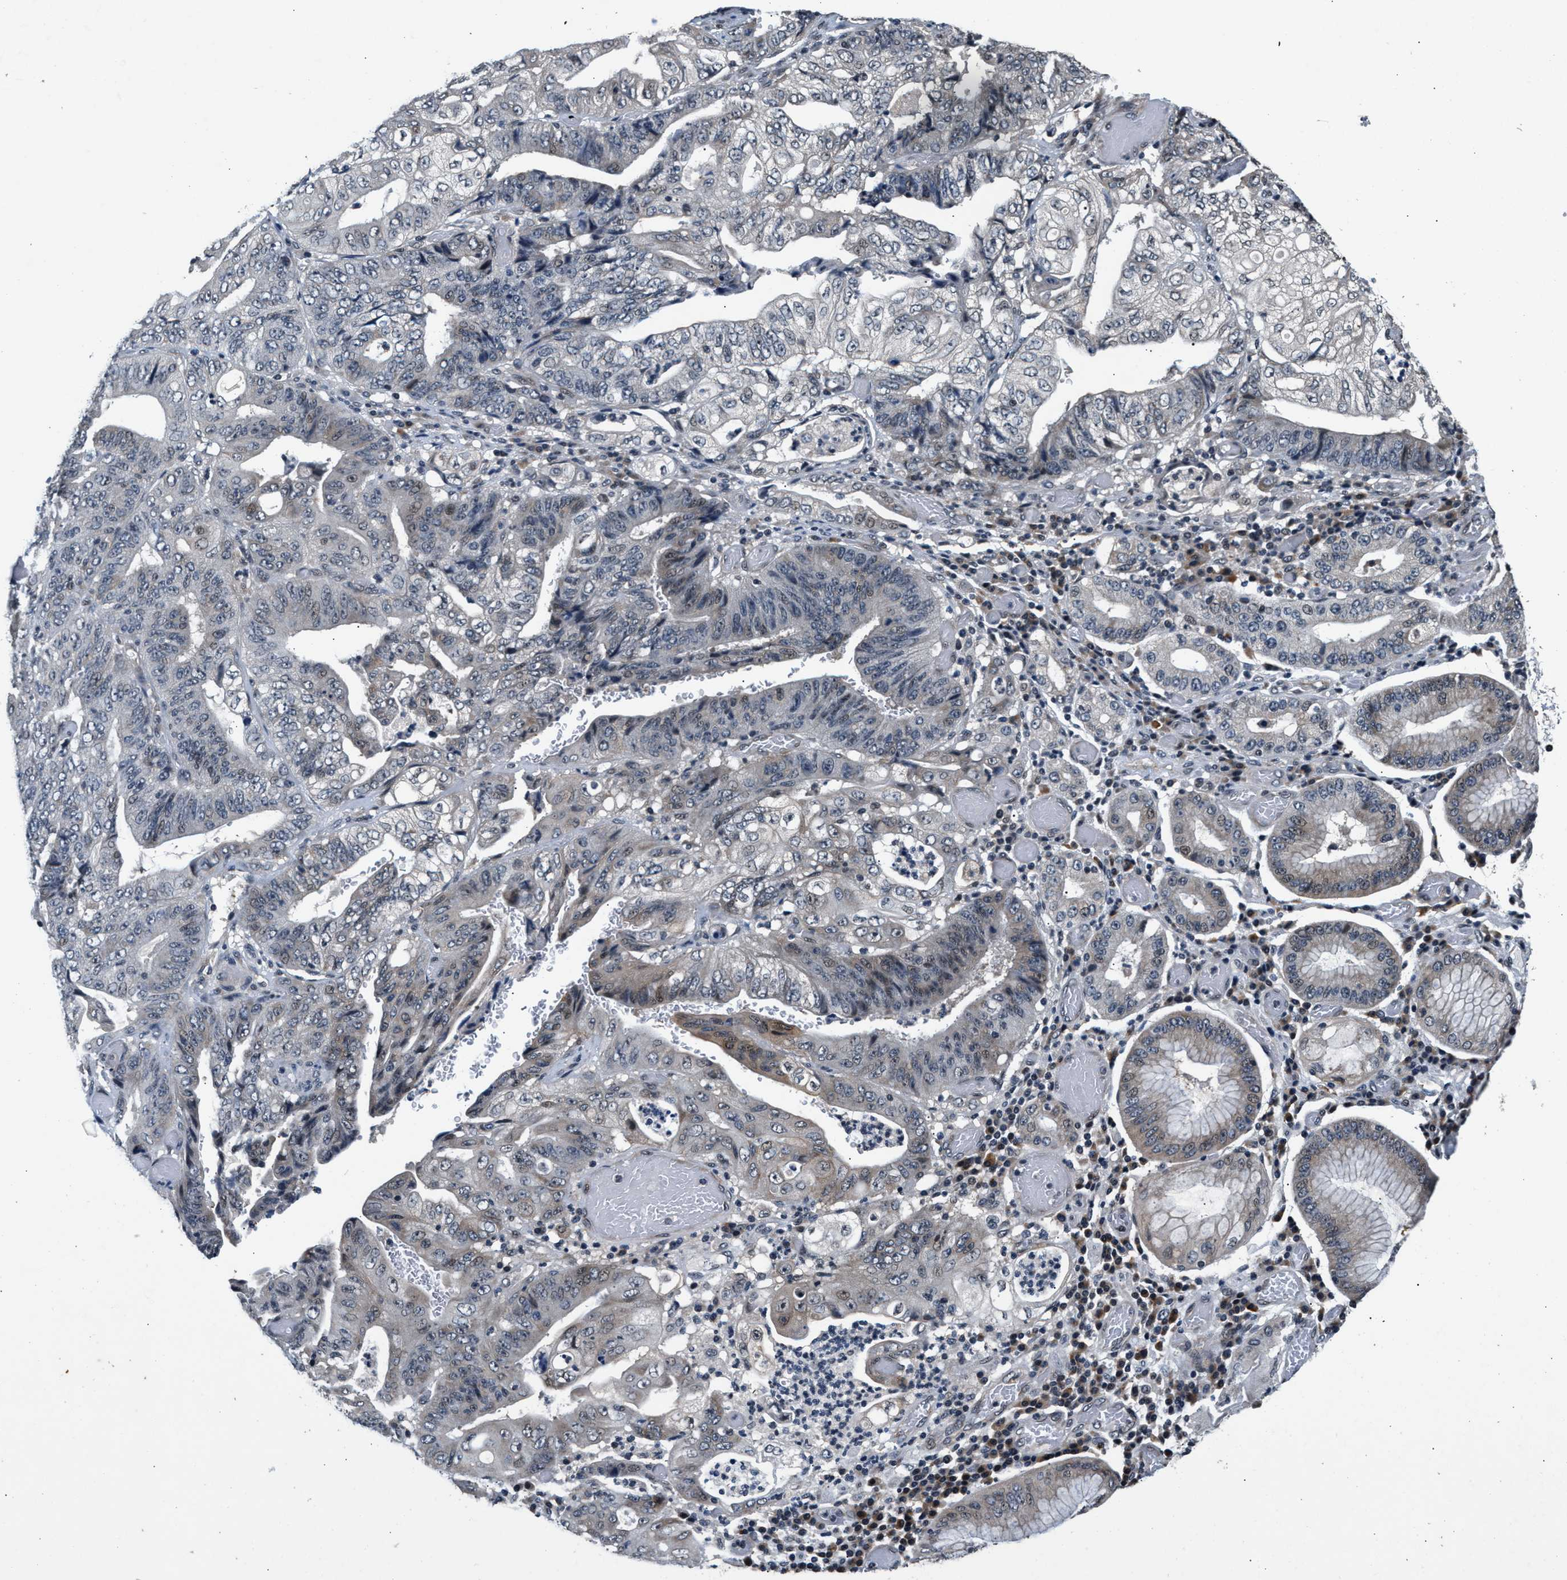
{"staining": {"intensity": "weak", "quantity": "<25%", "location": "cytoplasmic/membranous,nuclear"}, "tissue": "stomach cancer", "cell_type": "Tumor cells", "image_type": "cancer", "snomed": [{"axis": "morphology", "description": "Adenocarcinoma, NOS"}, {"axis": "topography", "description": "Stomach"}], "caption": "Immunohistochemical staining of stomach cancer (adenocarcinoma) displays no significant expression in tumor cells. The staining was performed using DAB to visualize the protein expression in brown, while the nuclei were stained in blue with hematoxylin (Magnification: 20x).", "gene": "RBM33", "patient": {"sex": "female", "age": 73}}